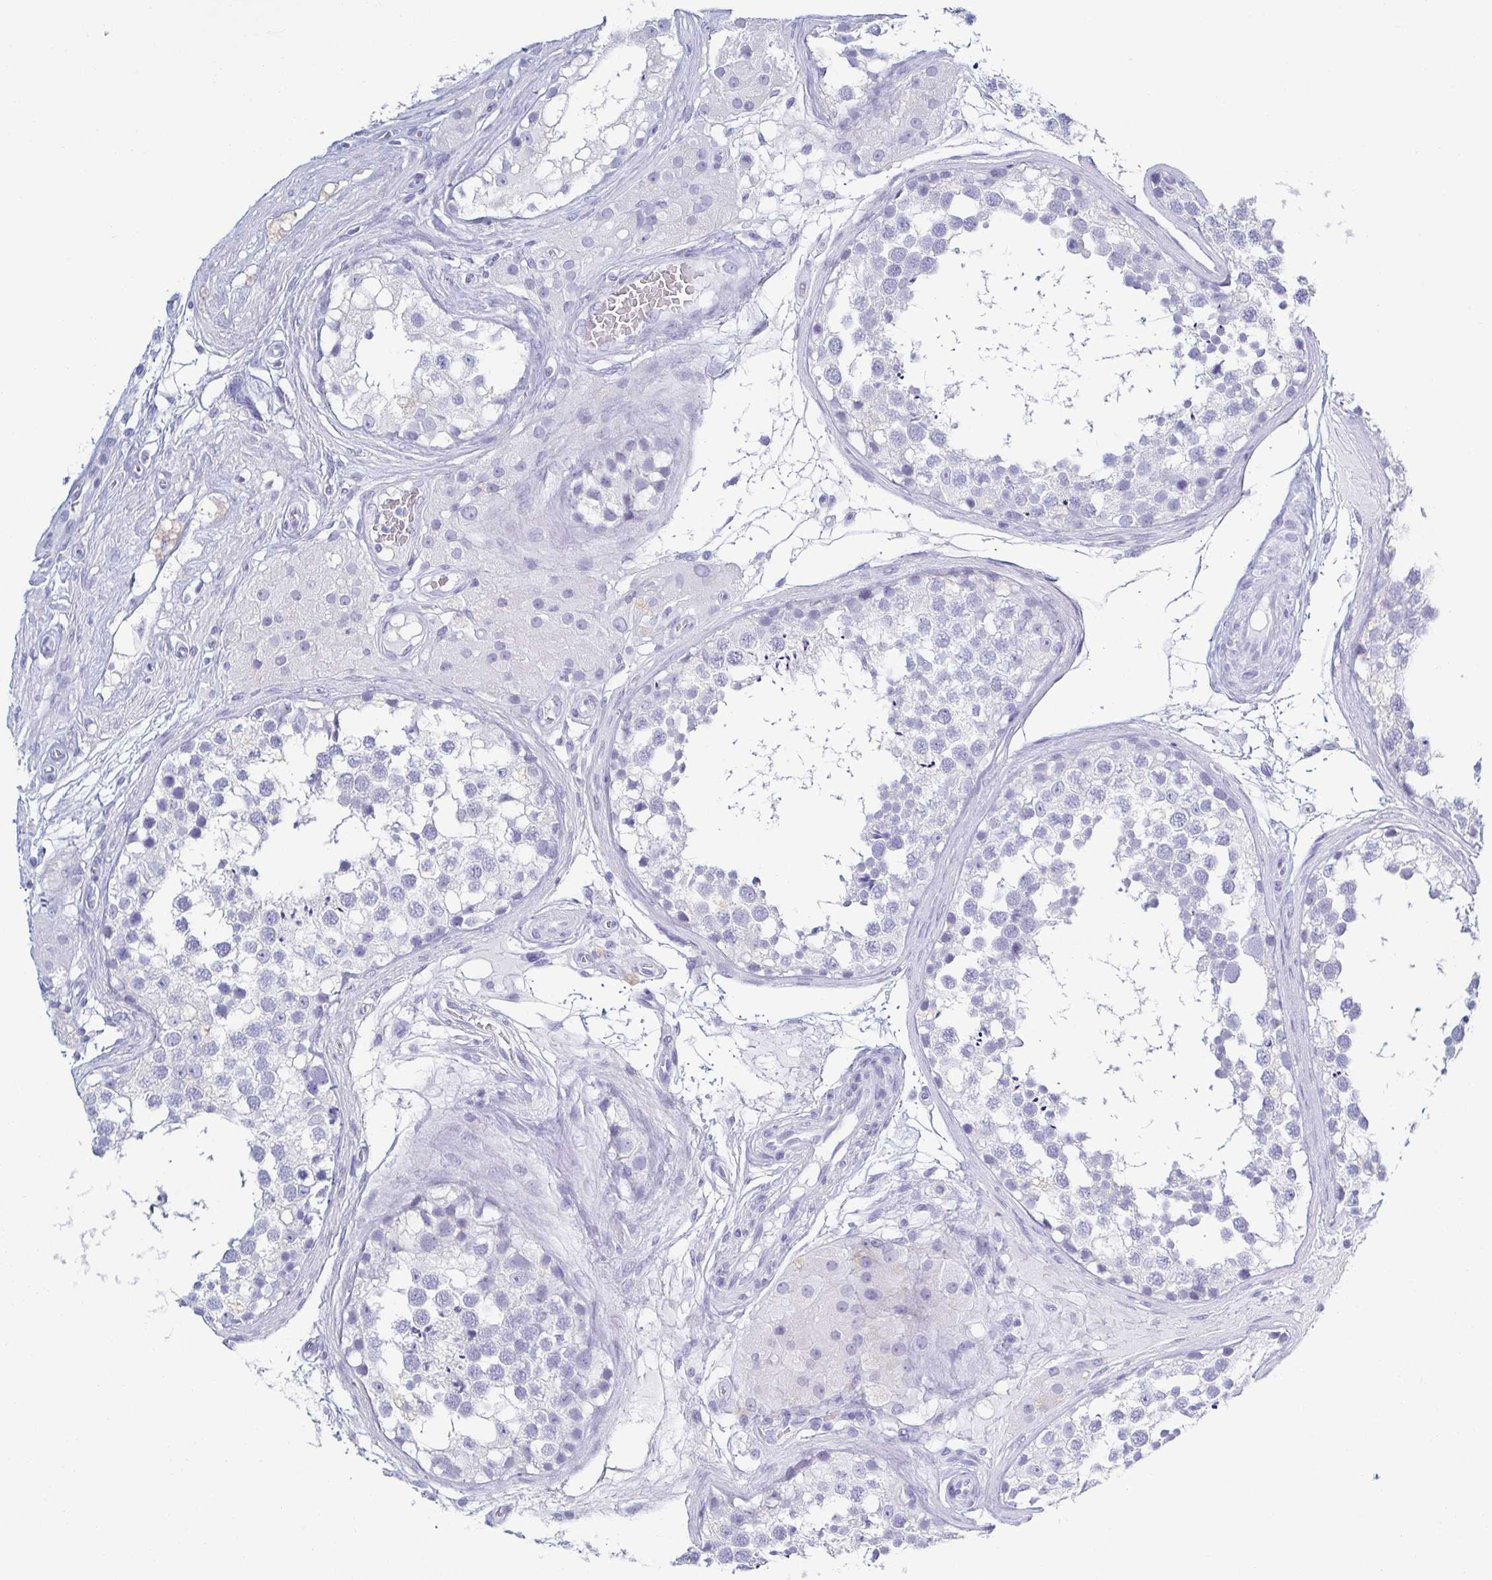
{"staining": {"intensity": "negative", "quantity": "none", "location": "none"}, "tissue": "testis", "cell_type": "Cells in seminiferous ducts", "image_type": "normal", "snomed": [{"axis": "morphology", "description": "Normal tissue, NOS"}, {"axis": "morphology", "description": "Seminoma, NOS"}, {"axis": "topography", "description": "Testis"}], "caption": "An image of testis stained for a protein shows no brown staining in cells in seminiferous ducts. Brightfield microscopy of immunohistochemistry (IHC) stained with DAB (3,3'-diaminobenzidine) (brown) and hematoxylin (blue), captured at high magnification.", "gene": "ZG16B", "patient": {"sex": "male", "age": 65}}